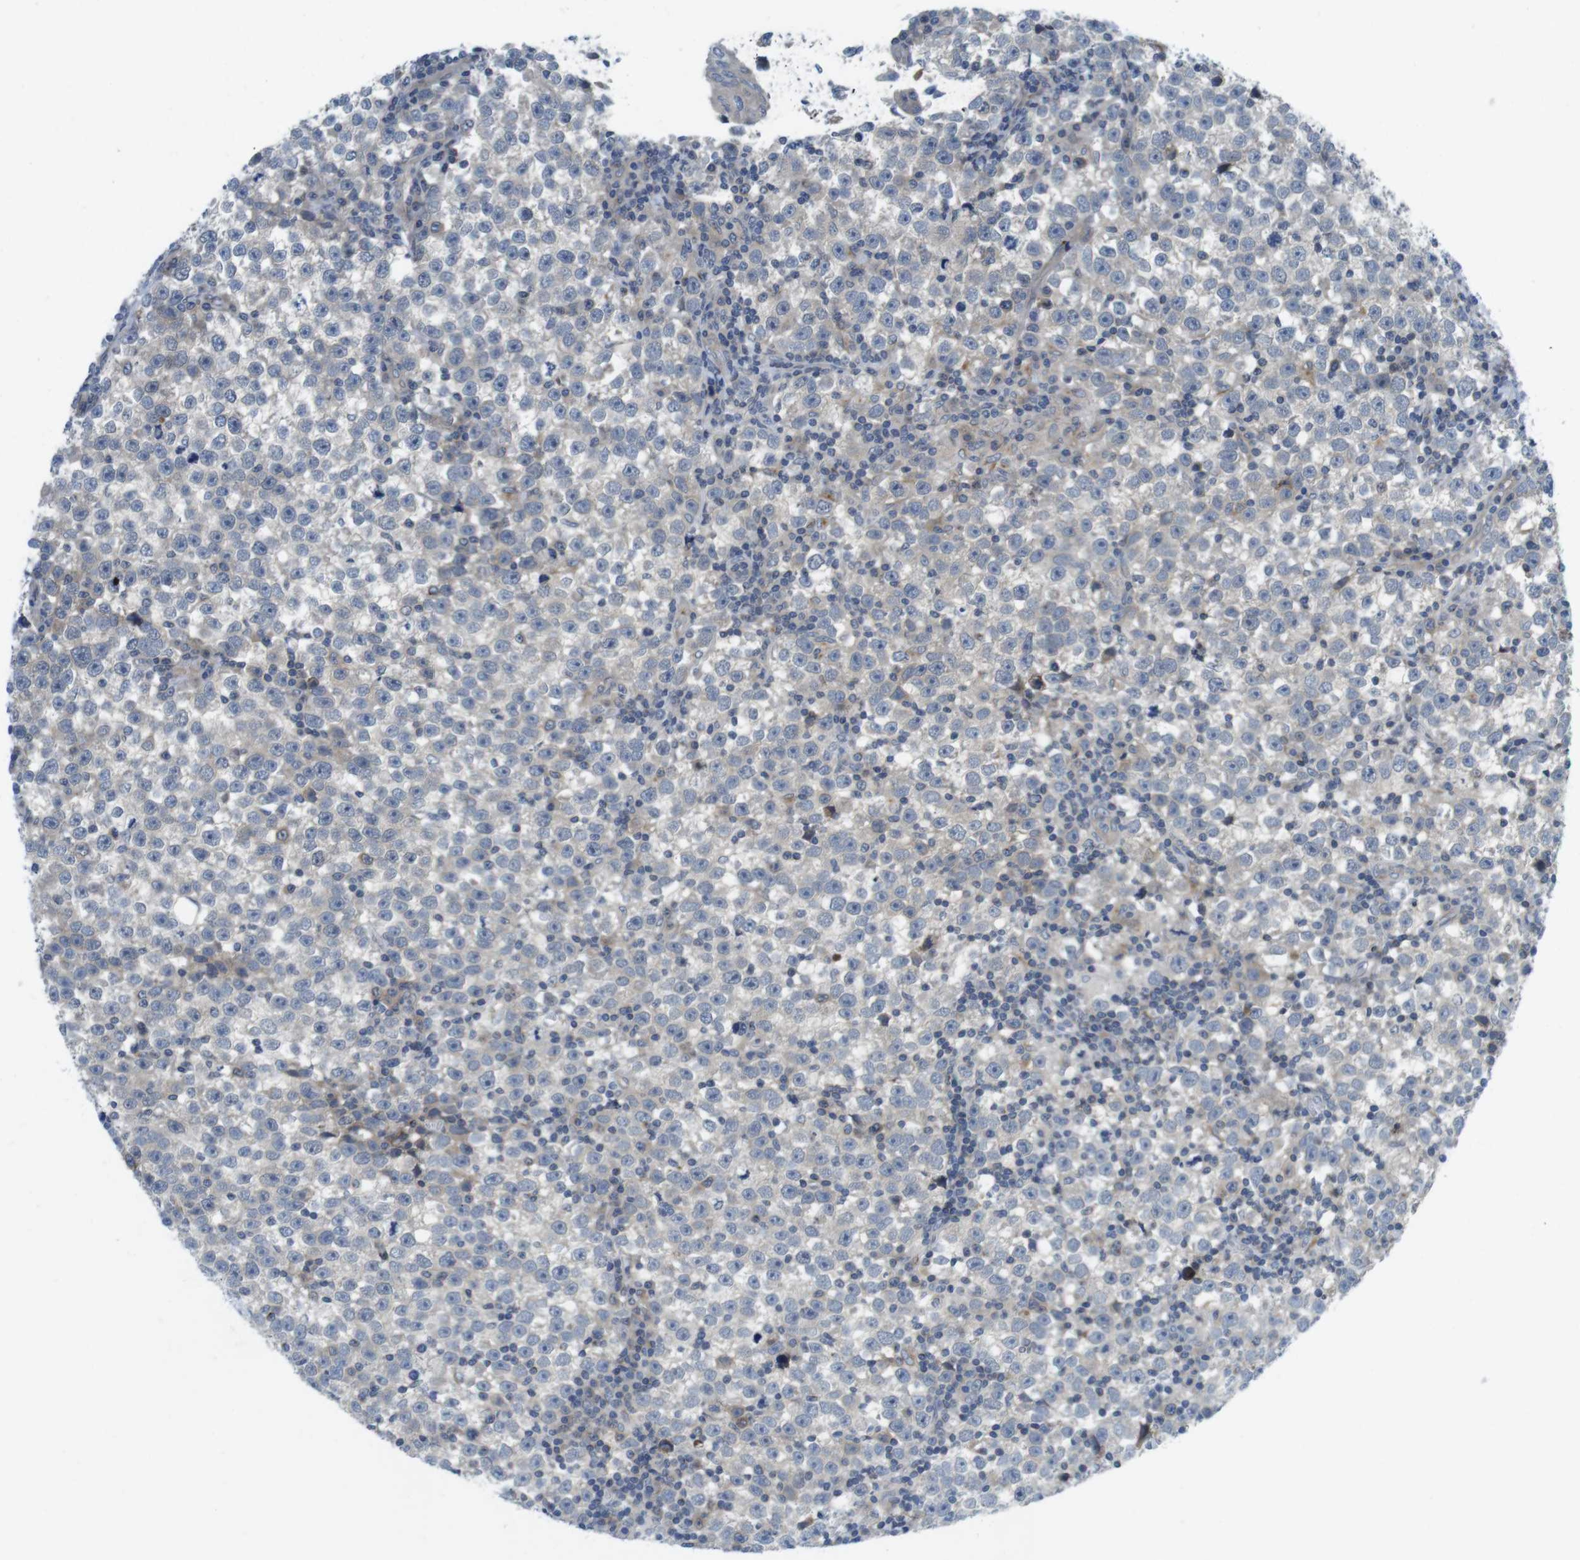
{"staining": {"intensity": "weak", "quantity": "<25%", "location": "cytoplasmic/membranous"}, "tissue": "testis cancer", "cell_type": "Tumor cells", "image_type": "cancer", "snomed": [{"axis": "morphology", "description": "Seminoma, NOS"}, {"axis": "topography", "description": "Testis"}], "caption": "There is no significant positivity in tumor cells of testis cancer.", "gene": "CASP2", "patient": {"sex": "male", "age": 43}}